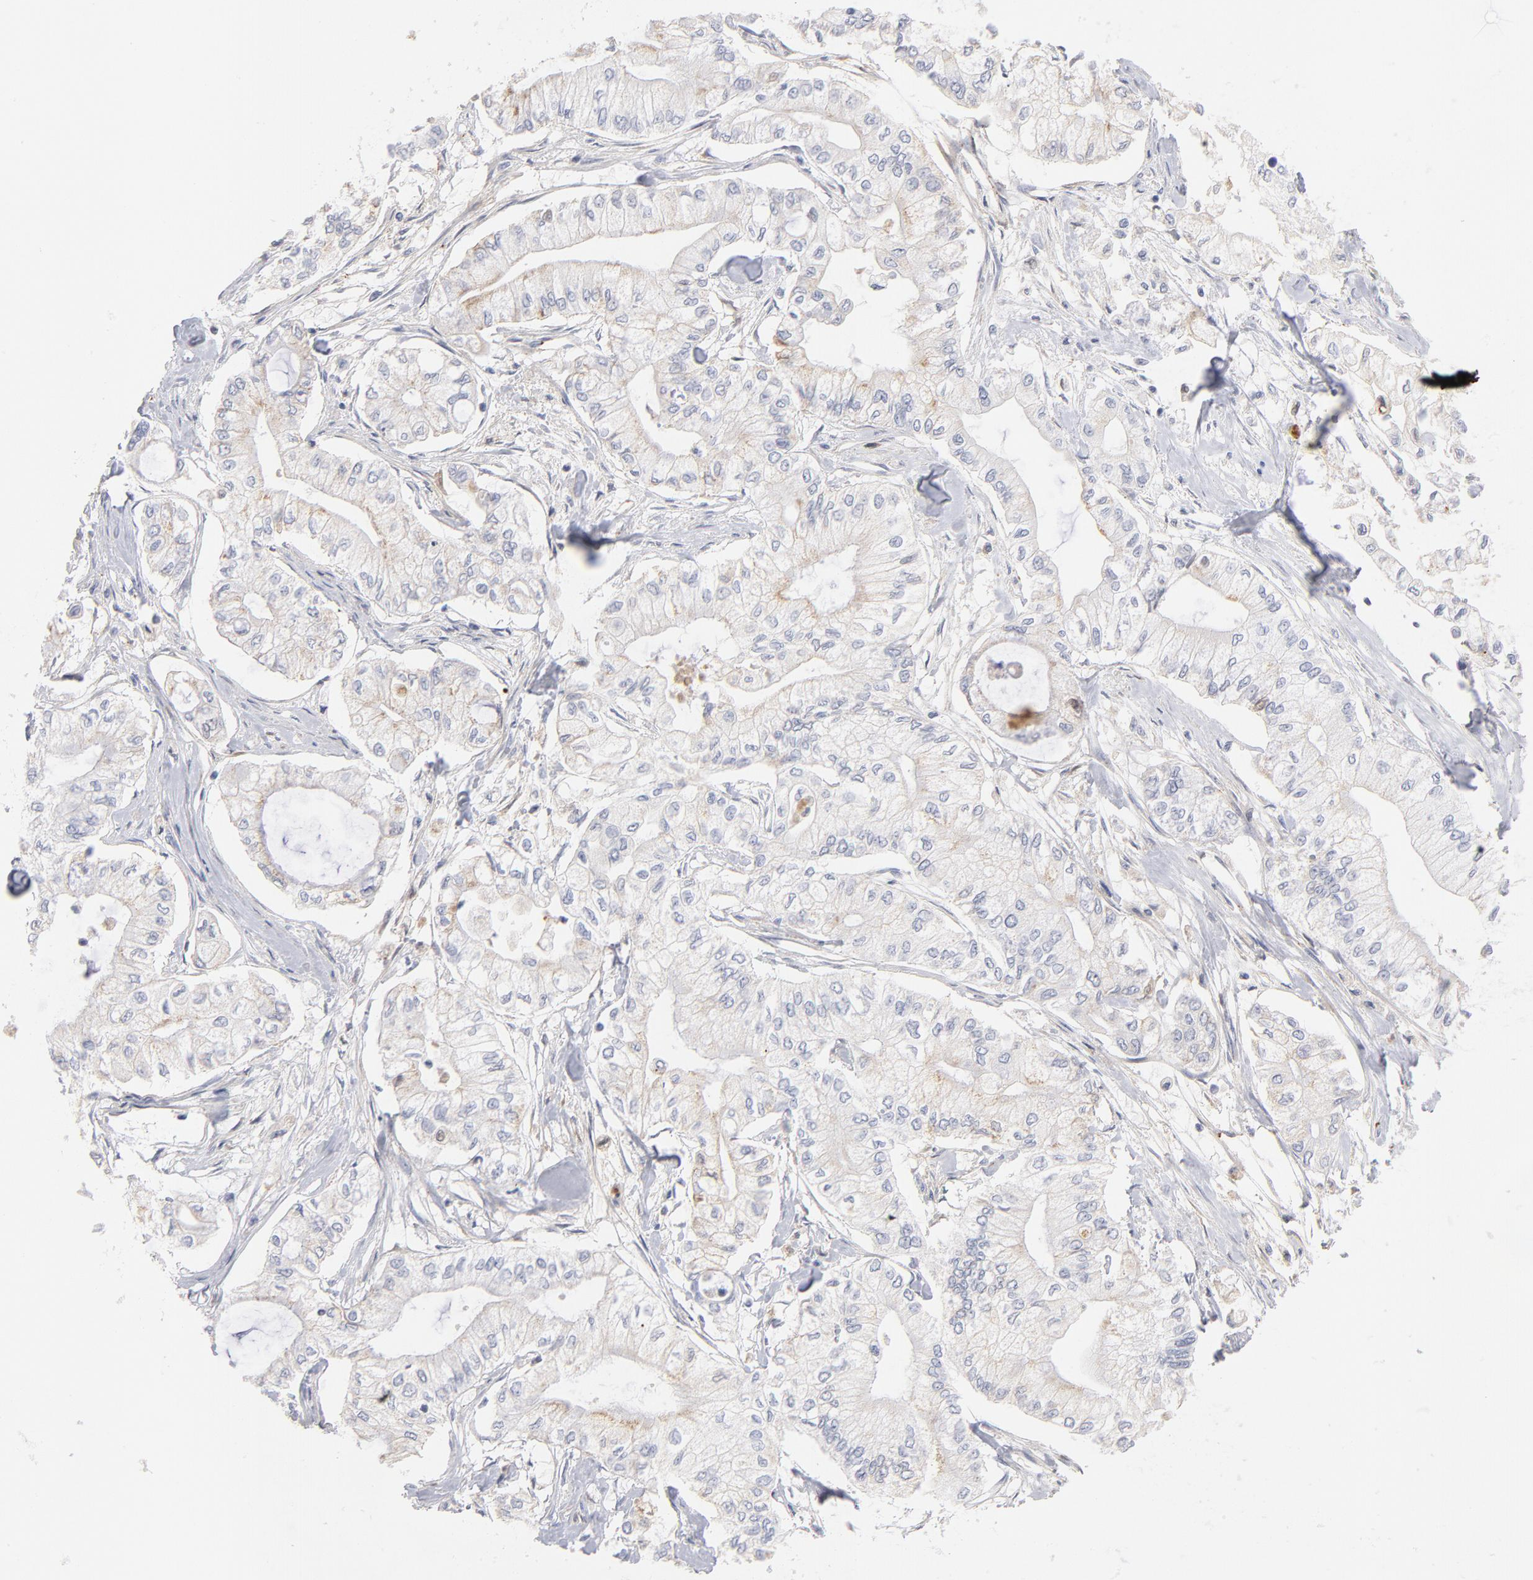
{"staining": {"intensity": "negative", "quantity": "none", "location": "none"}, "tissue": "pancreatic cancer", "cell_type": "Tumor cells", "image_type": "cancer", "snomed": [{"axis": "morphology", "description": "Adenocarcinoma, NOS"}, {"axis": "topography", "description": "Pancreas"}], "caption": "DAB (3,3'-diaminobenzidine) immunohistochemical staining of human adenocarcinoma (pancreatic) reveals no significant positivity in tumor cells.", "gene": "PLAT", "patient": {"sex": "male", "age": 79}}